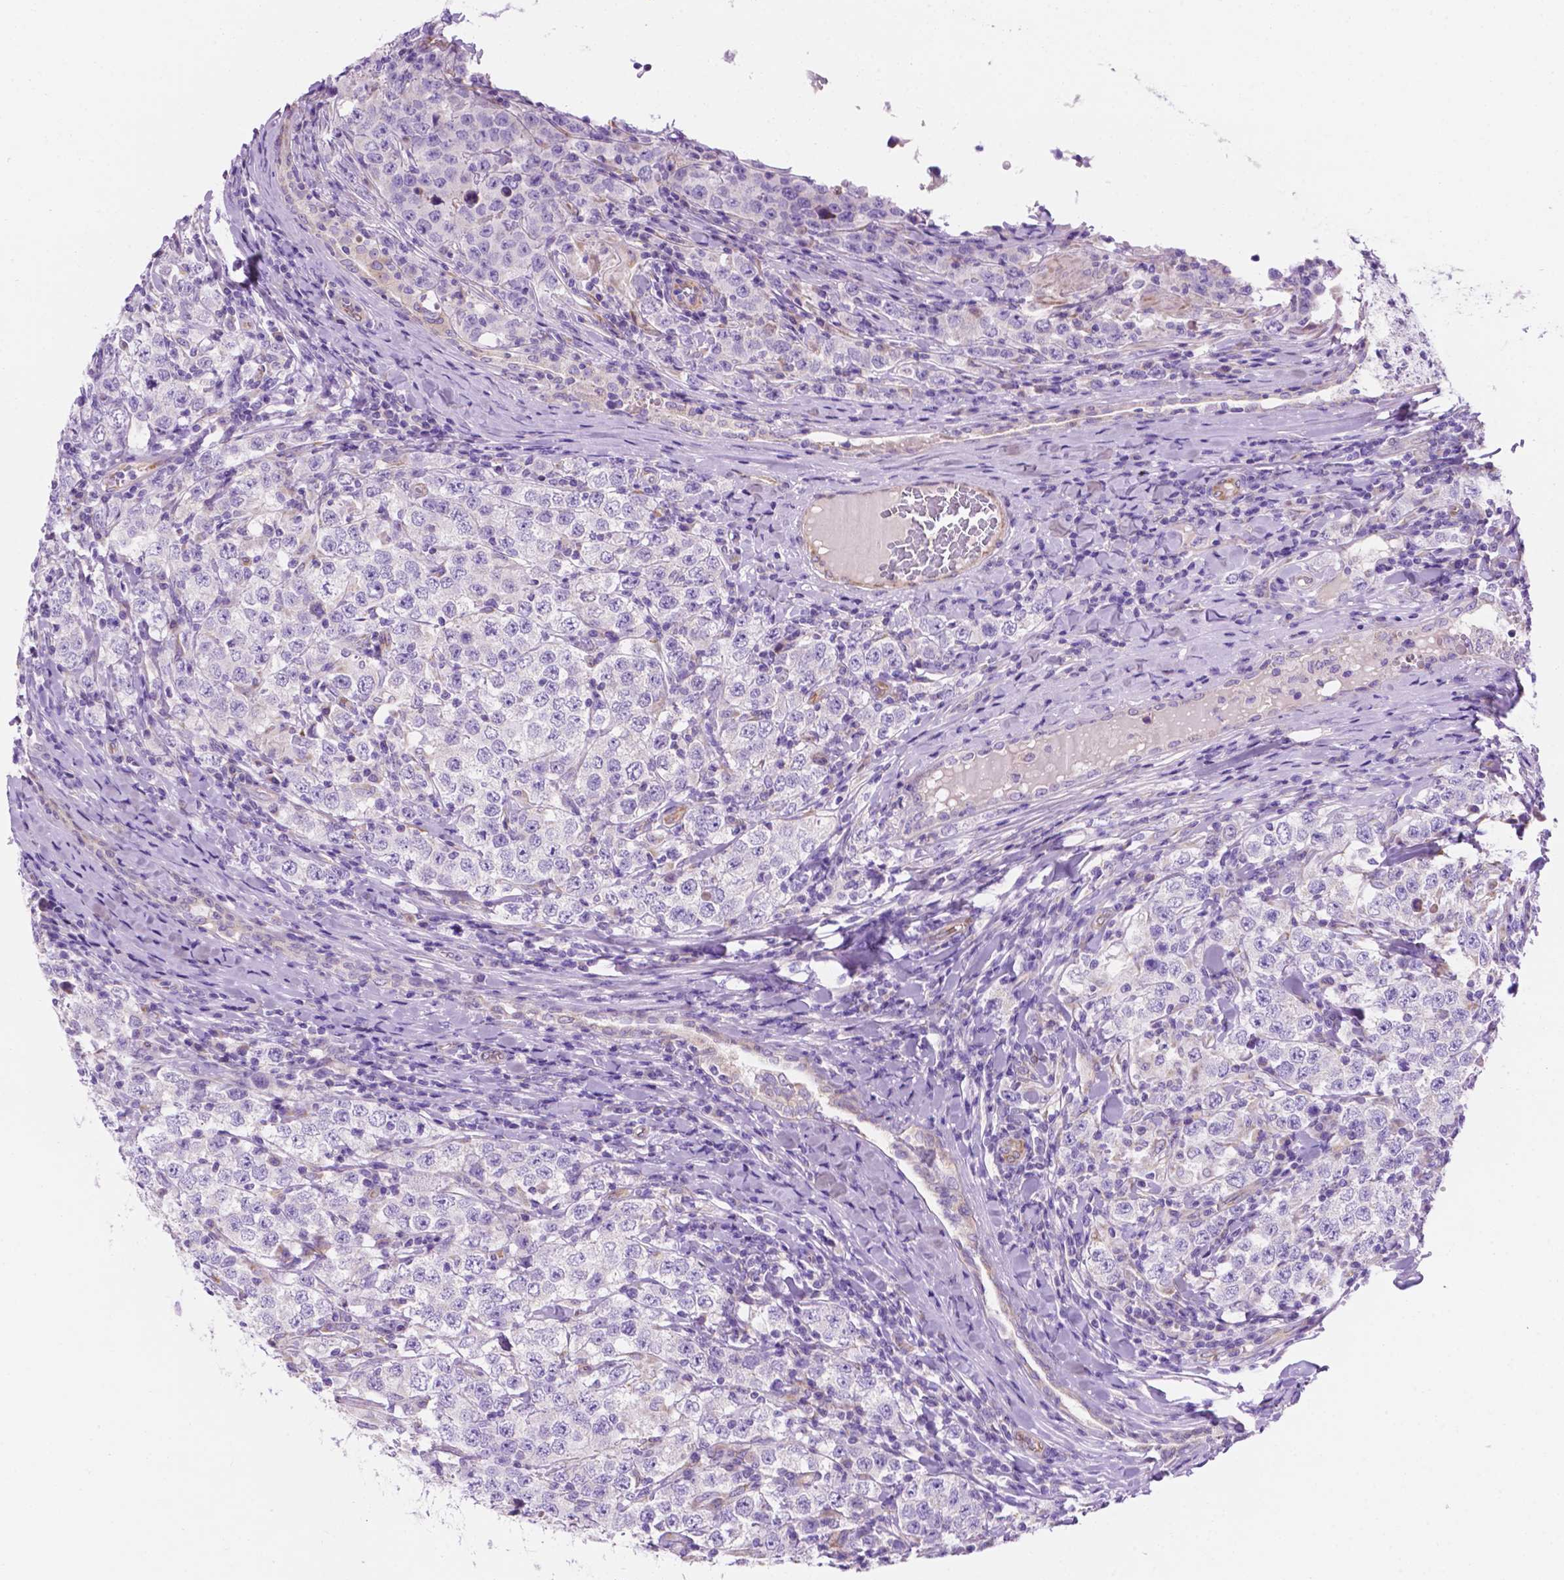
{"staining": {"intensity": "negative", "quantity": "none", "location": "none"}, "tissue": "testis cancer", "cell_type": "Tumor cells", "image_type": "cancer", "snomed": [{"axis": "morphology", "description": "Seminoma, NOS"}, {"axis": "morphology", "description": "Carcinoma, Embryonal, NOS"}, {"axis": "topography", "description": "Testis"}], "caption": "Testis cancer stained for a protein using IHC displays no expression tumor cells.", "gene": "CEACAM7", "patient": {"sex": "male", "age": 41}}